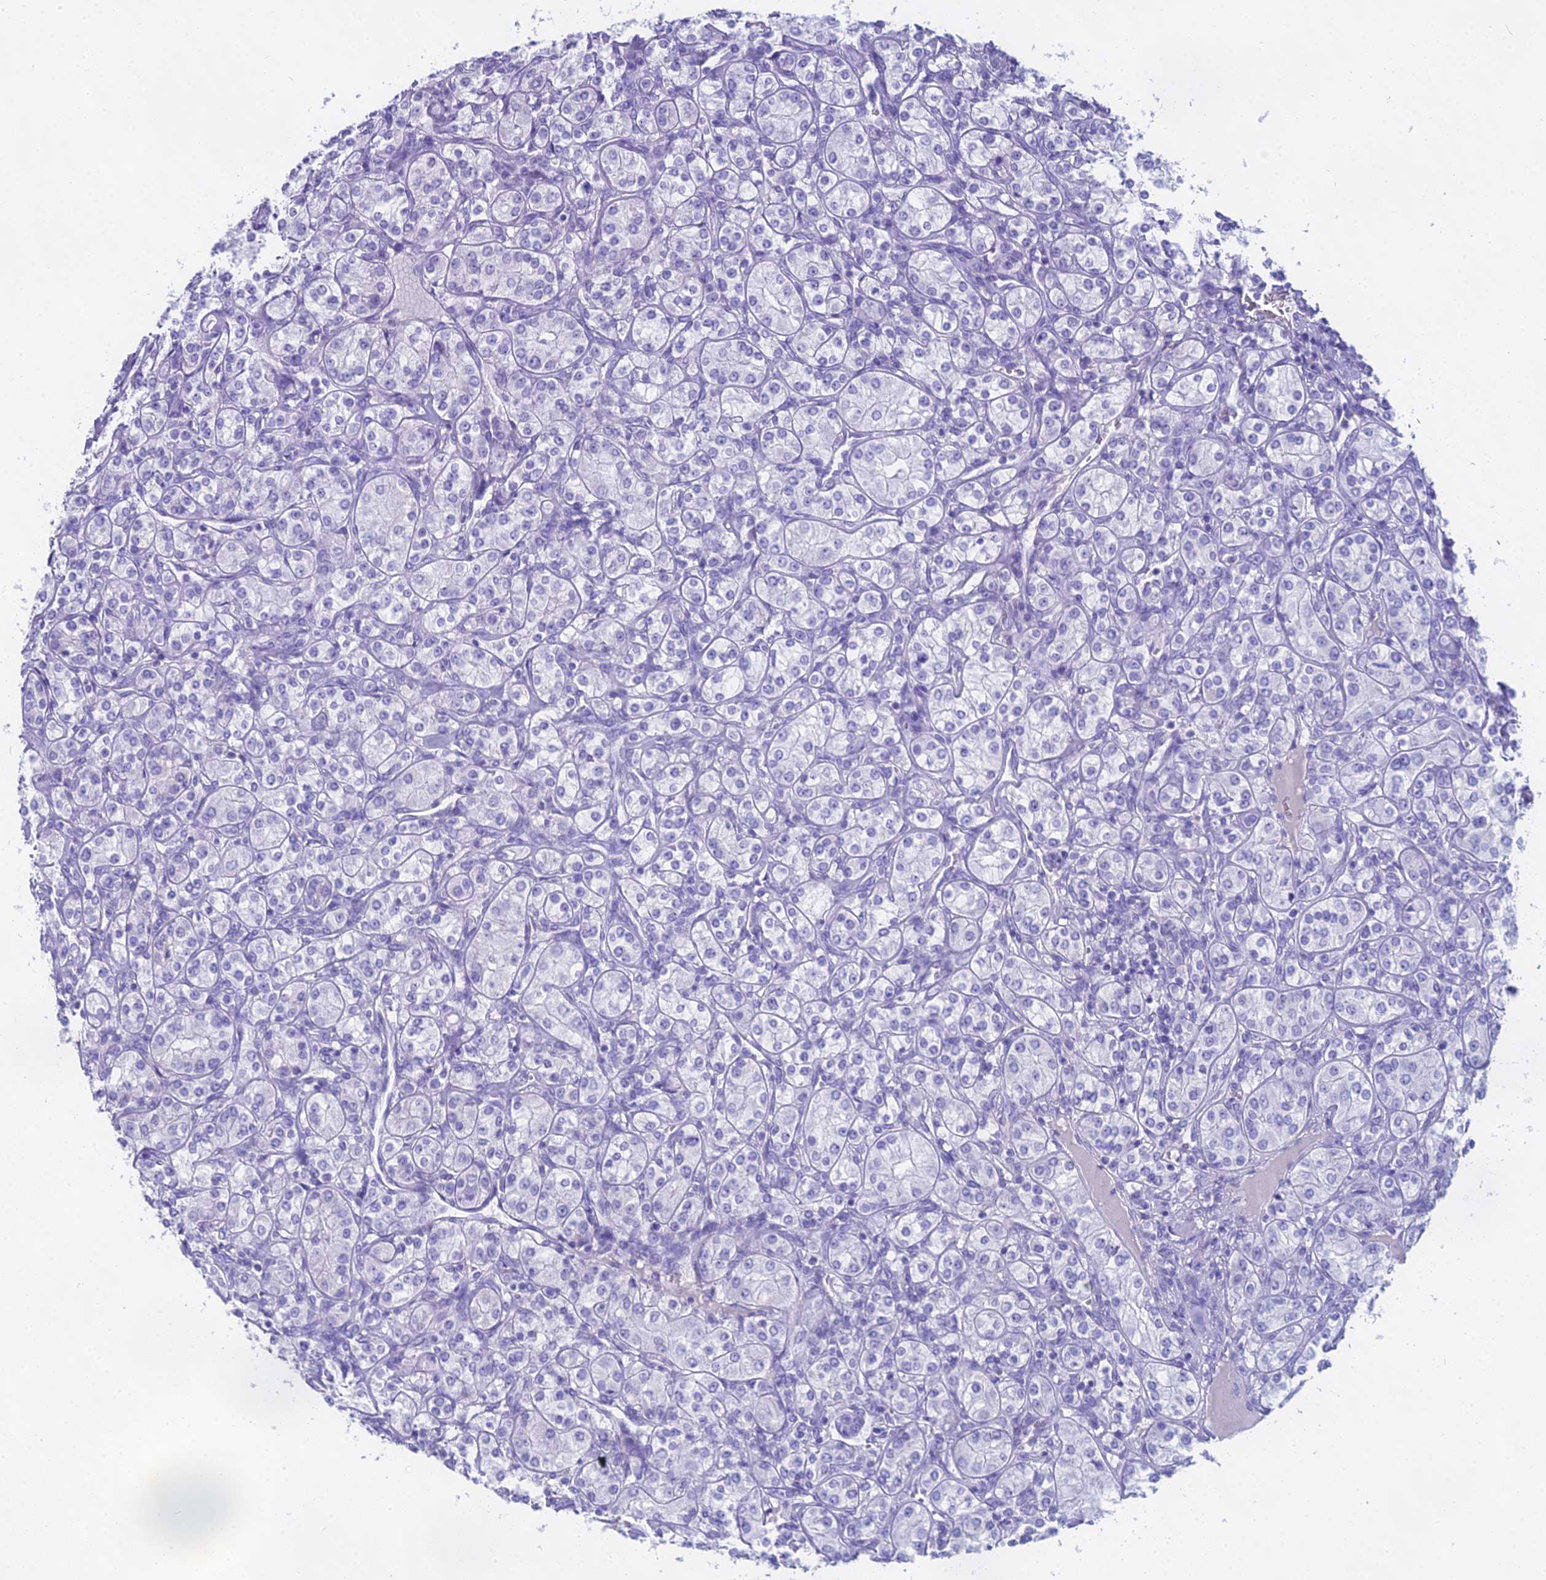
{"staining": {"intensity": "negative", "quantity": "none", "location": "none"}, "tissue": "renal cancer", "cell_type": "Tumor cells", "image_type": "cancer", "snomed": [{"axis": "morphology", "description": "Adenocarcinoma, NOS"}, {"axis": "topography", "description": "Kidney"}], "caption": "High power microscopy photomicrograph of an immunohistochemistry image of renal cancer, revealing no significant expression in tumor cells.", "gene": "UNC80", "patient": {"sex": "male", "age": 77}}